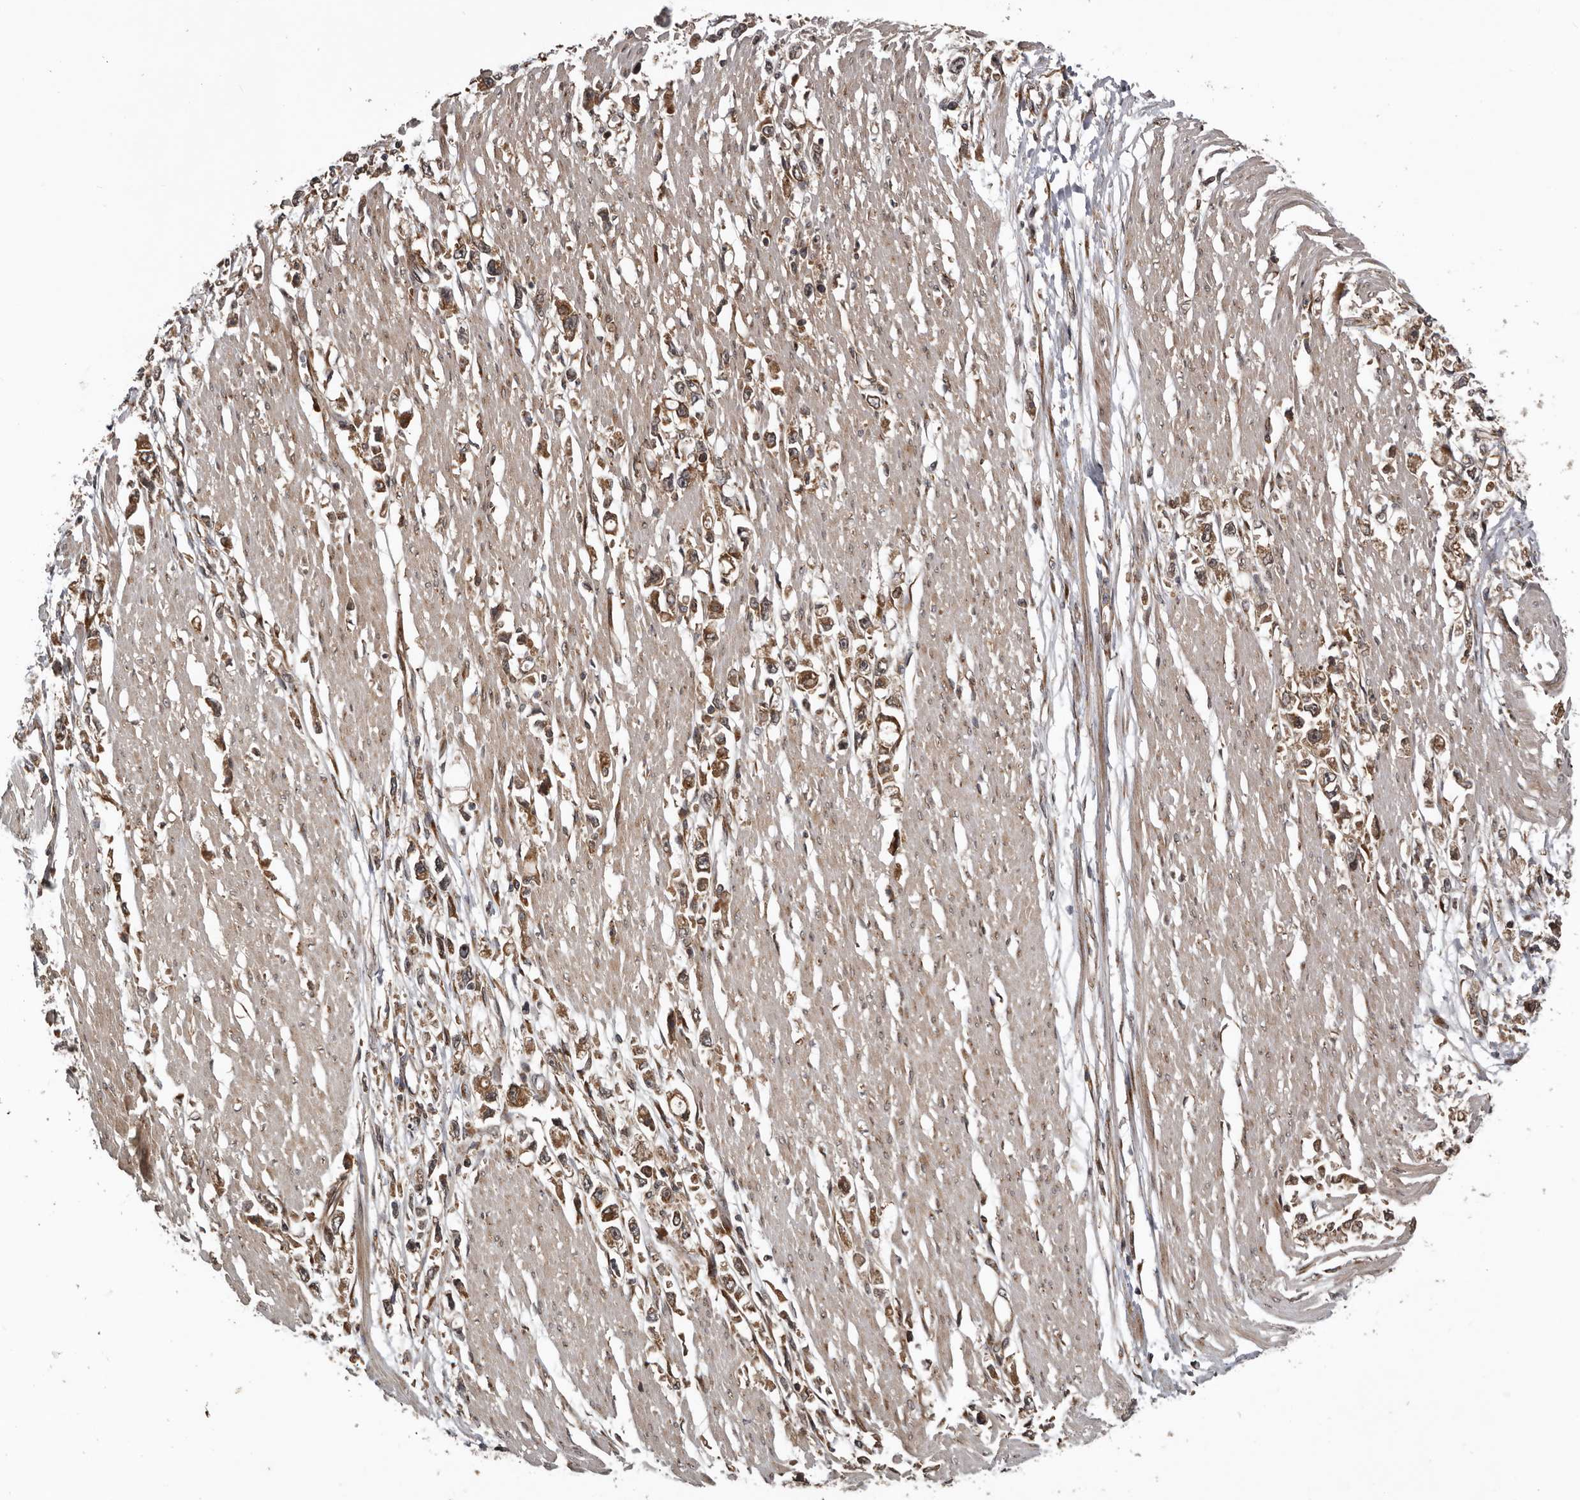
{"staining": {"intensity": "moderate", "quantity": ">75%", "location": "cytoplasmic/membranous"}, "tissue": "stomach cancer", "cell_type": "Tumor cells", "image_type": "cancer", "snomed": [{"axis": "morphology", "description": "Adenocarcinoma, NOS"}, {"axis": "topography", "description": "Stomach"}], "caption": "Immunohistochemistry (IHC) micrograph of neoplastic tissue: human stomach adenocarcinoma stained using immunohistochemistry exhibits medium levels of moderate protein expression localized specifically in the cytoplasmic/membranous of tumor cells, appearing as a cytoplasmic/membranous brown color.", "gene": "CCDC190", "patient": {"sex": "female", "age": 59}}